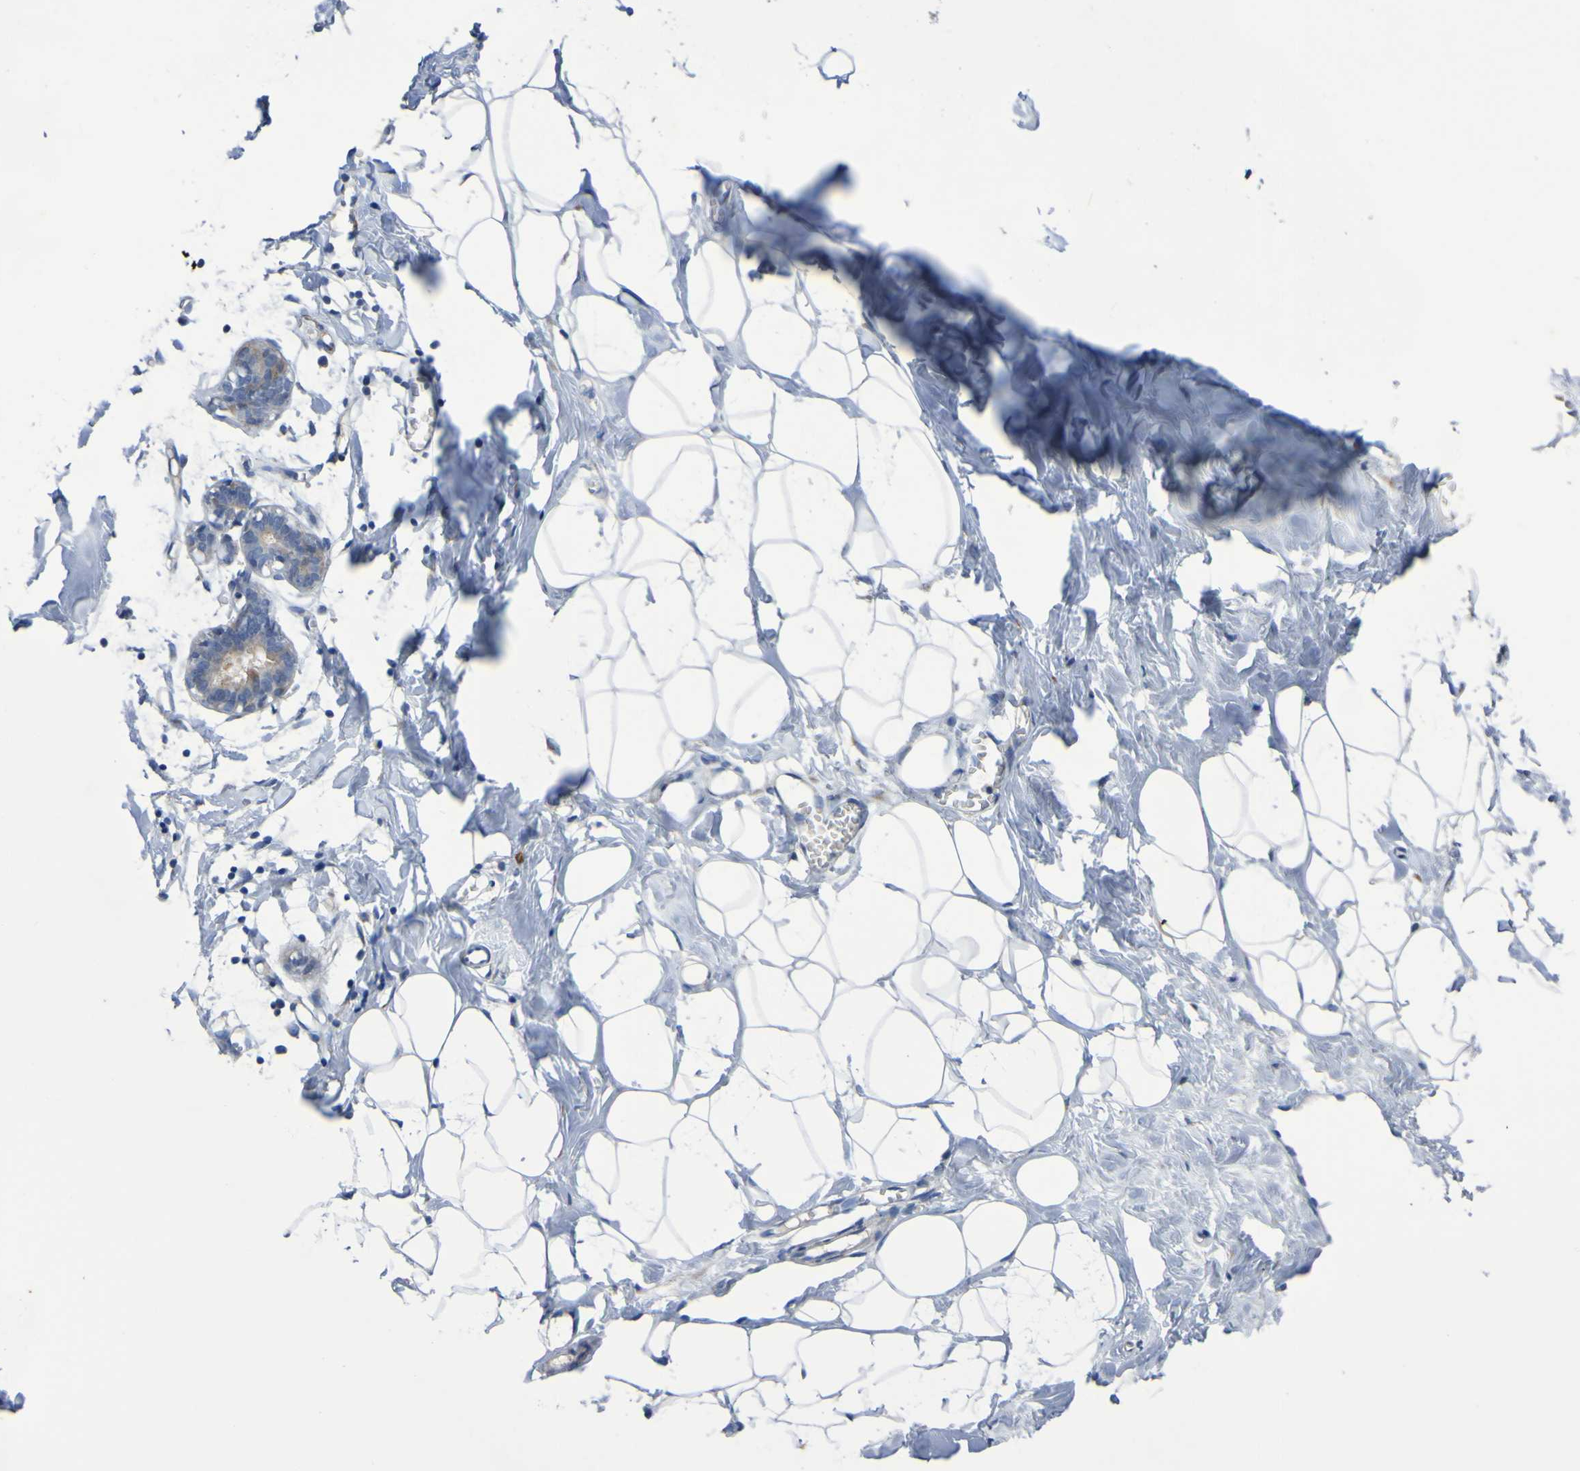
{"staining": {"intensity": "negative", "quantity": "none", "location": "none"}, "tissue": "breast", "cell_type": "Adipocytes", "image_type": "normal", "snomed": [{"axis": "morphology", "description": "Normal tissue, NOS"}, {"axis": "topography", "description": "Breast"}], "caption": "DAB immunohistochemical staining of benign breast displays no significant staining in adipocytes. Brightfield microscopy of immunohistochemistry stained with DAB (3,3'-diaminobenzidine) (brown) and hematoxylin (blue), captured at high magnification.", "gene": "C11orf24", "patient": {"sex": "female", "age": 27}}